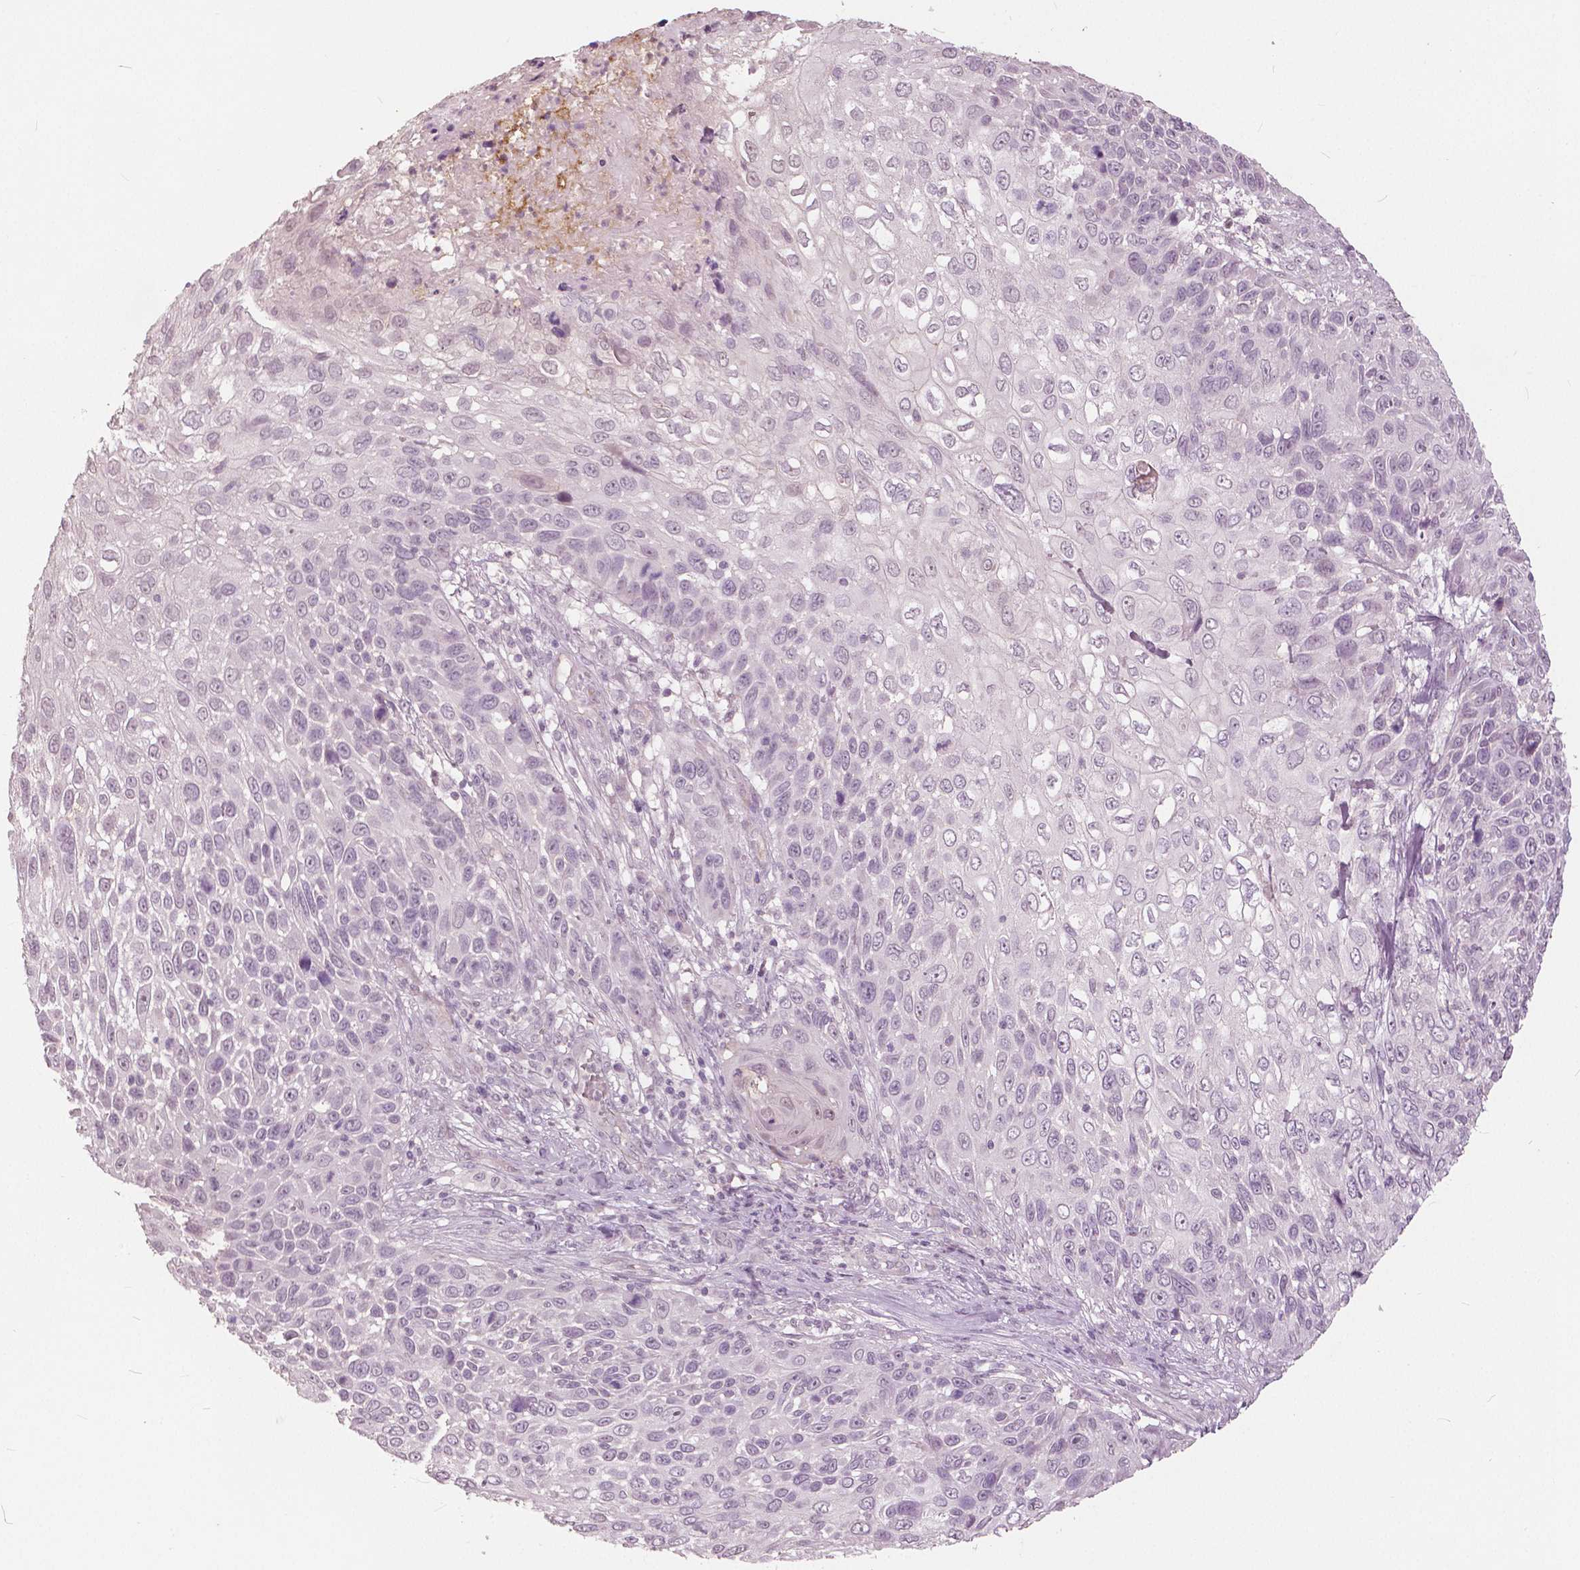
{"staining": {"intensity": "negative", "quantity": "none", "location": "none"}, "tissue": "skin cancer", "cell_type": "Tumor cells", "image_type": "cancer", "snomed": [{"axis": "morphology", "description": "Squamous cell carcinoma, NOS"}, {"axis": "topography", "description": "Skin"}], "caption": "This is an IHC histopathology image of human skin squamous cell carcinoma. There is no expression in tumor cells.", "gene": "NANOG", "patient": {"sex": "male", "age": 92}}